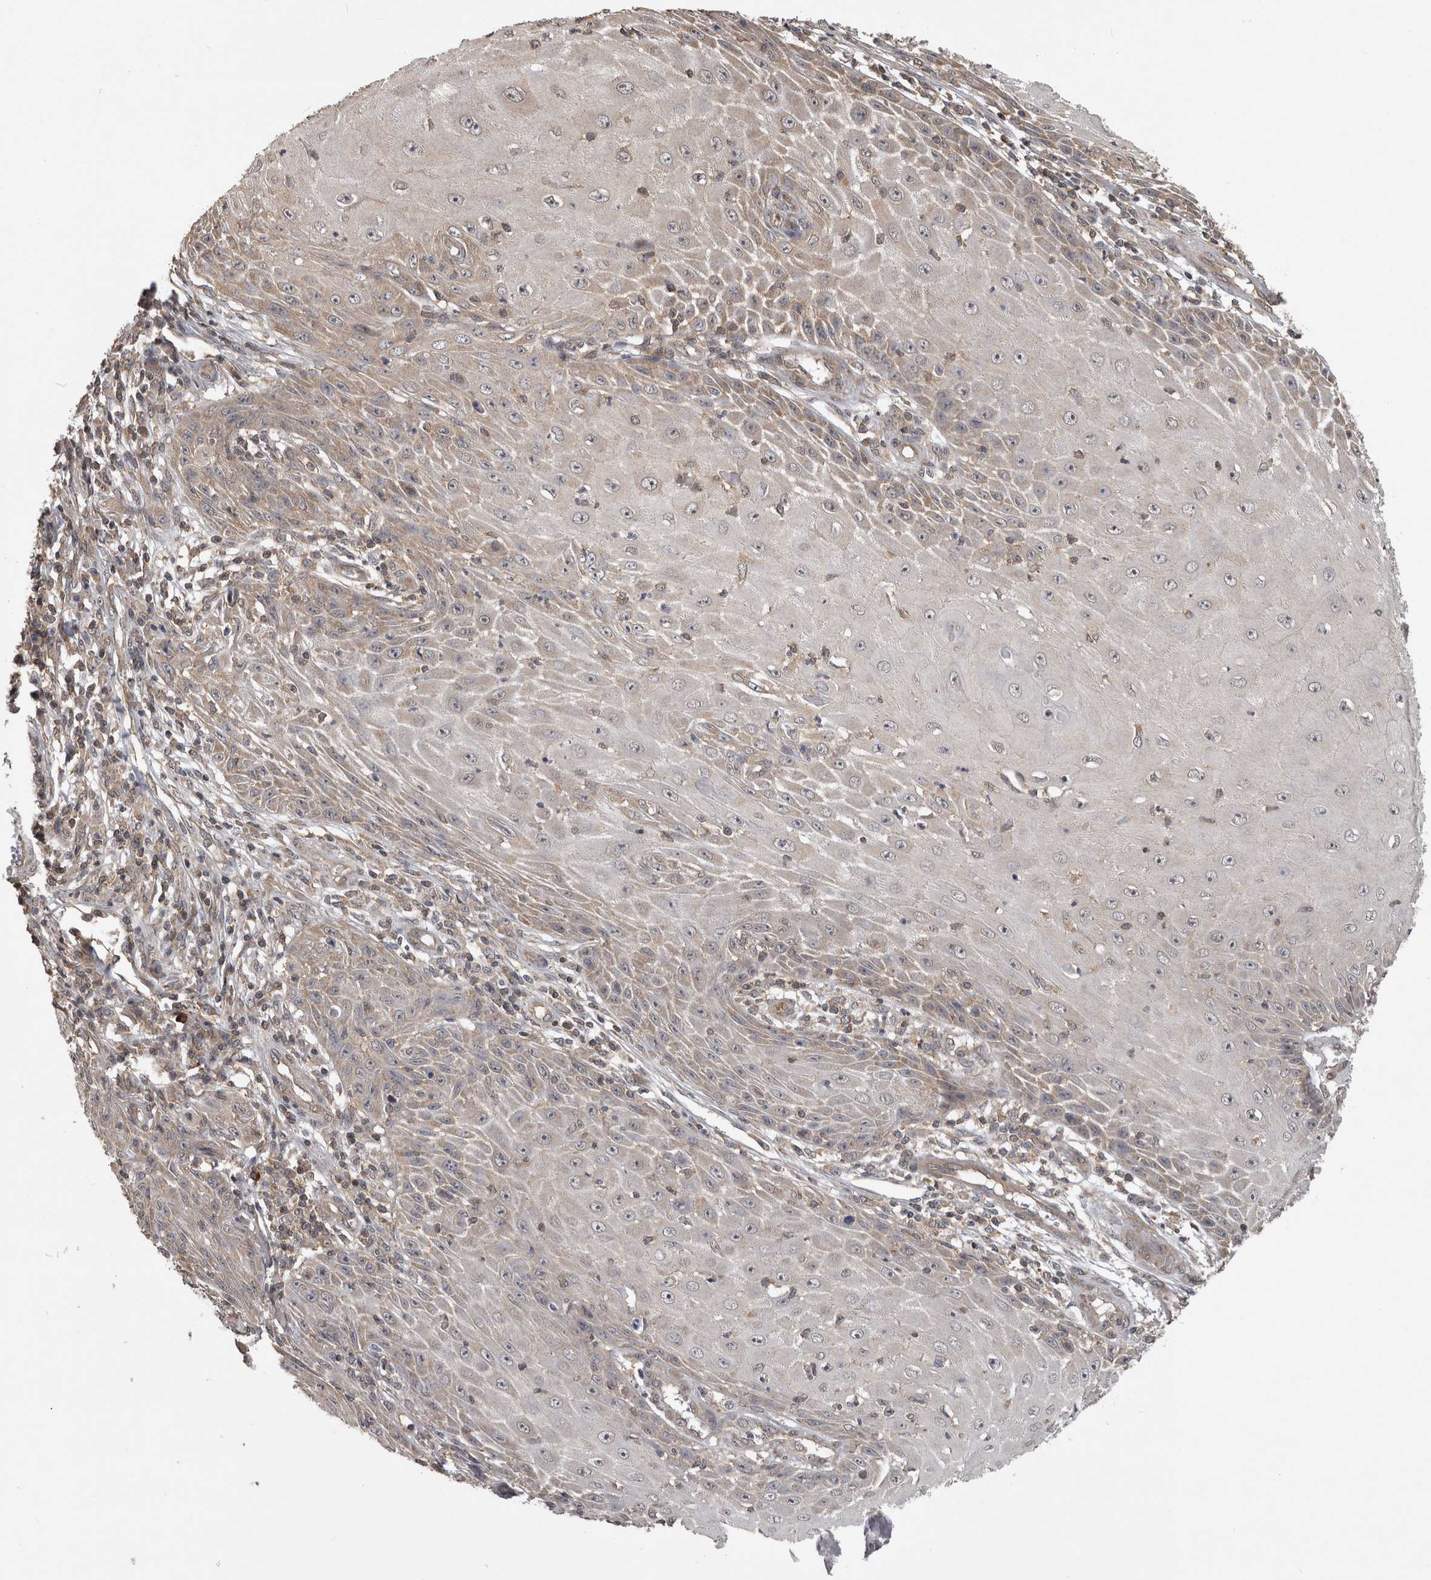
{"staining": {"intensity": "weak", "quantity": "<25%", "location": "cytoplasmic/membranous"}, "tissue": "skin cancer", "cell_type": "Tumor cells", "image_type": "cancer", "snomed": [{"axis": "morphology", "description": "Squamous cell carcinoma, NOS"}, {"axis": "topography", "description": "Skin"}], "caption": "Tumor cells show no significant expression in skin cancer.", "gene": "ATXN2", "patient": {"sex": "female", "age": 73}}